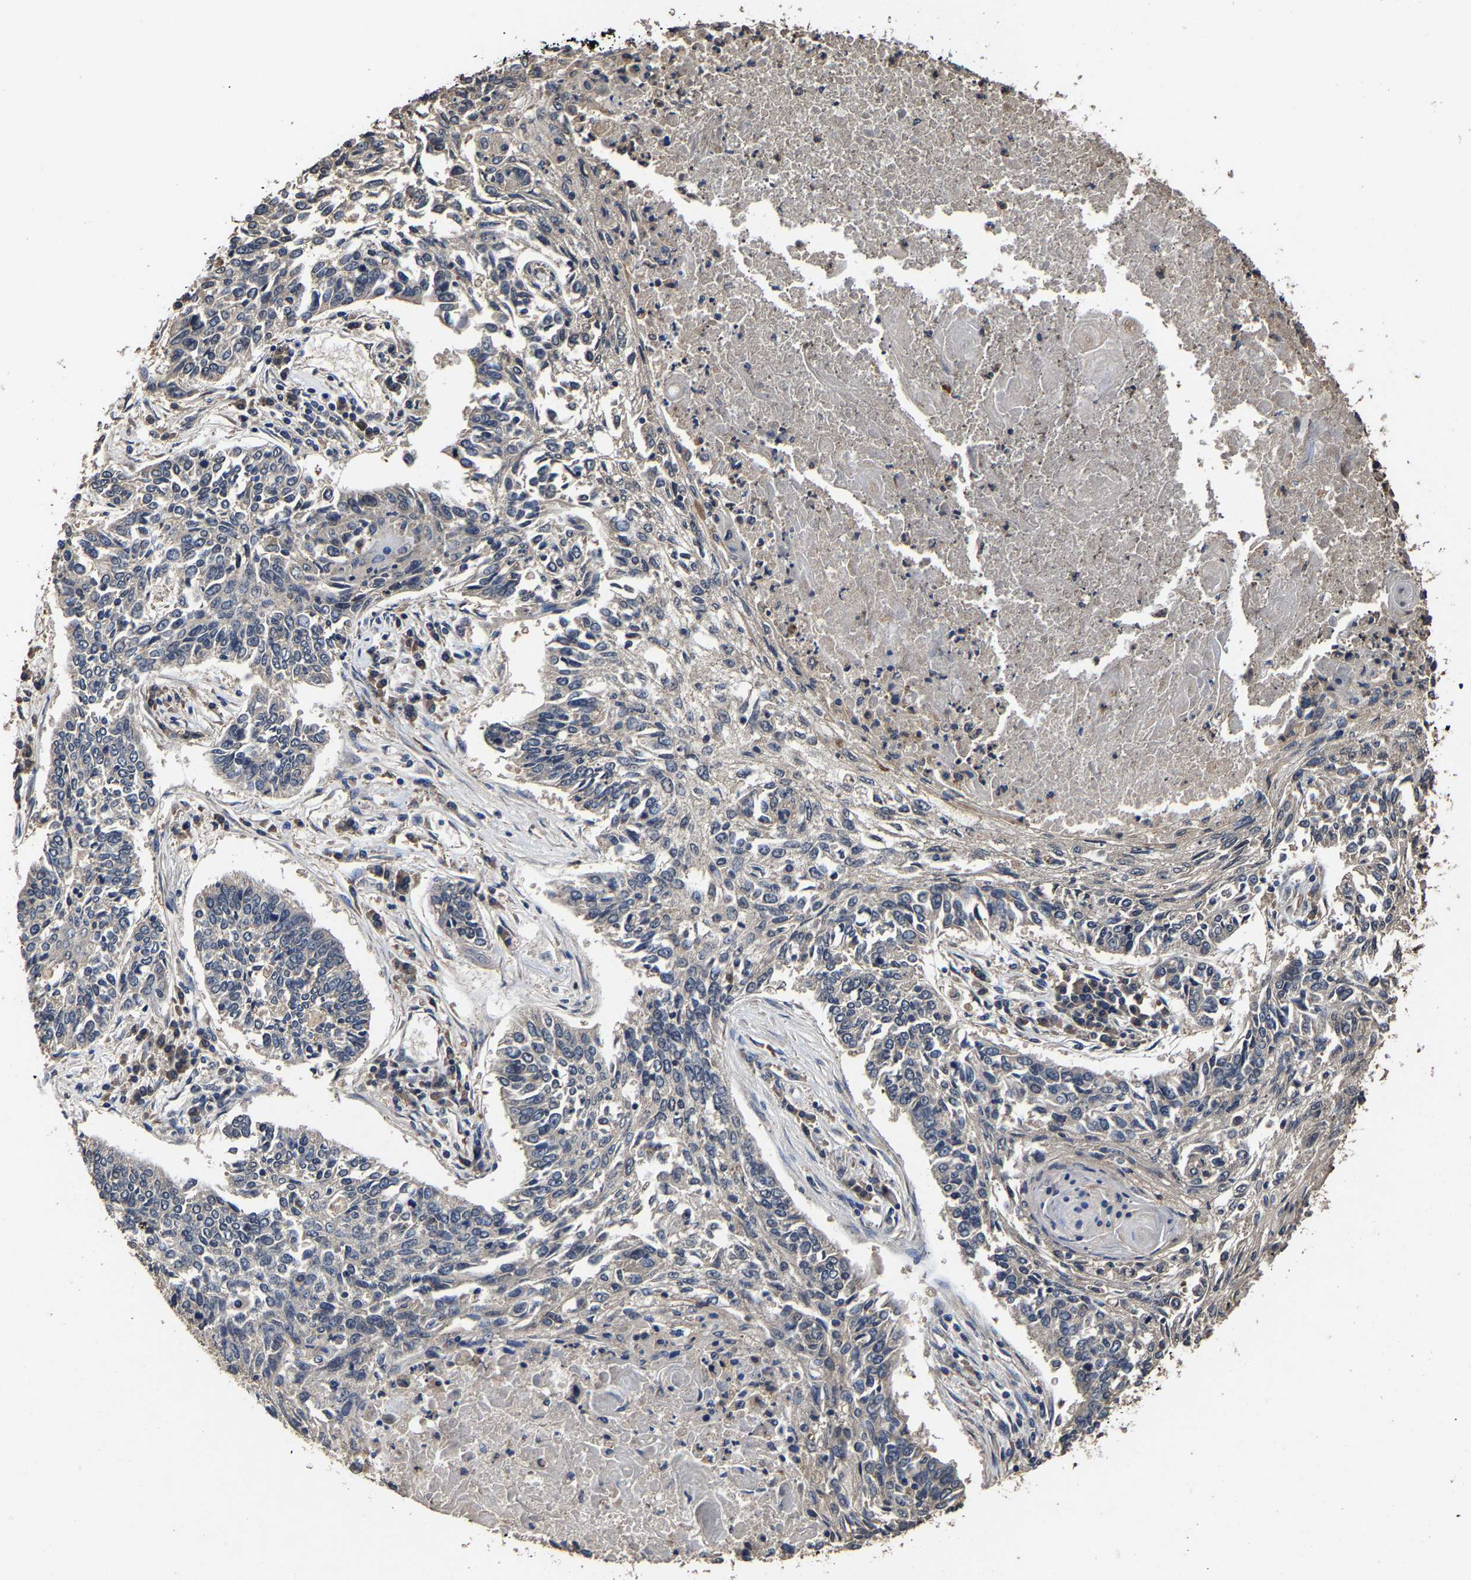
{"staining": {"intensity": "negative", "quantity": "none", "location": "none"}, "tissue": "lung cancer", "cell_type": "Tumor cells", "image_type": "cancer", "snomed": [{"axis": "morphology", "description": "Normal tissue, NOS"}, {"axis": "morphology", "description": "Squamous cell carcinoma, NOS"}, {"axis": "topography", "description": "Cartilage tissue"}, {"axis": "topography", "description": "Bronchus"}, {"axis": "topography", "description": "Lung"}], "caption": "The immunohistochemistry (IHC) histopathology image has no significant positivity in tumor cells of lung squamous cell carcinoma tissue.", "gene": "EBAG9", "patient": {"sex": "female", "age": 49}}